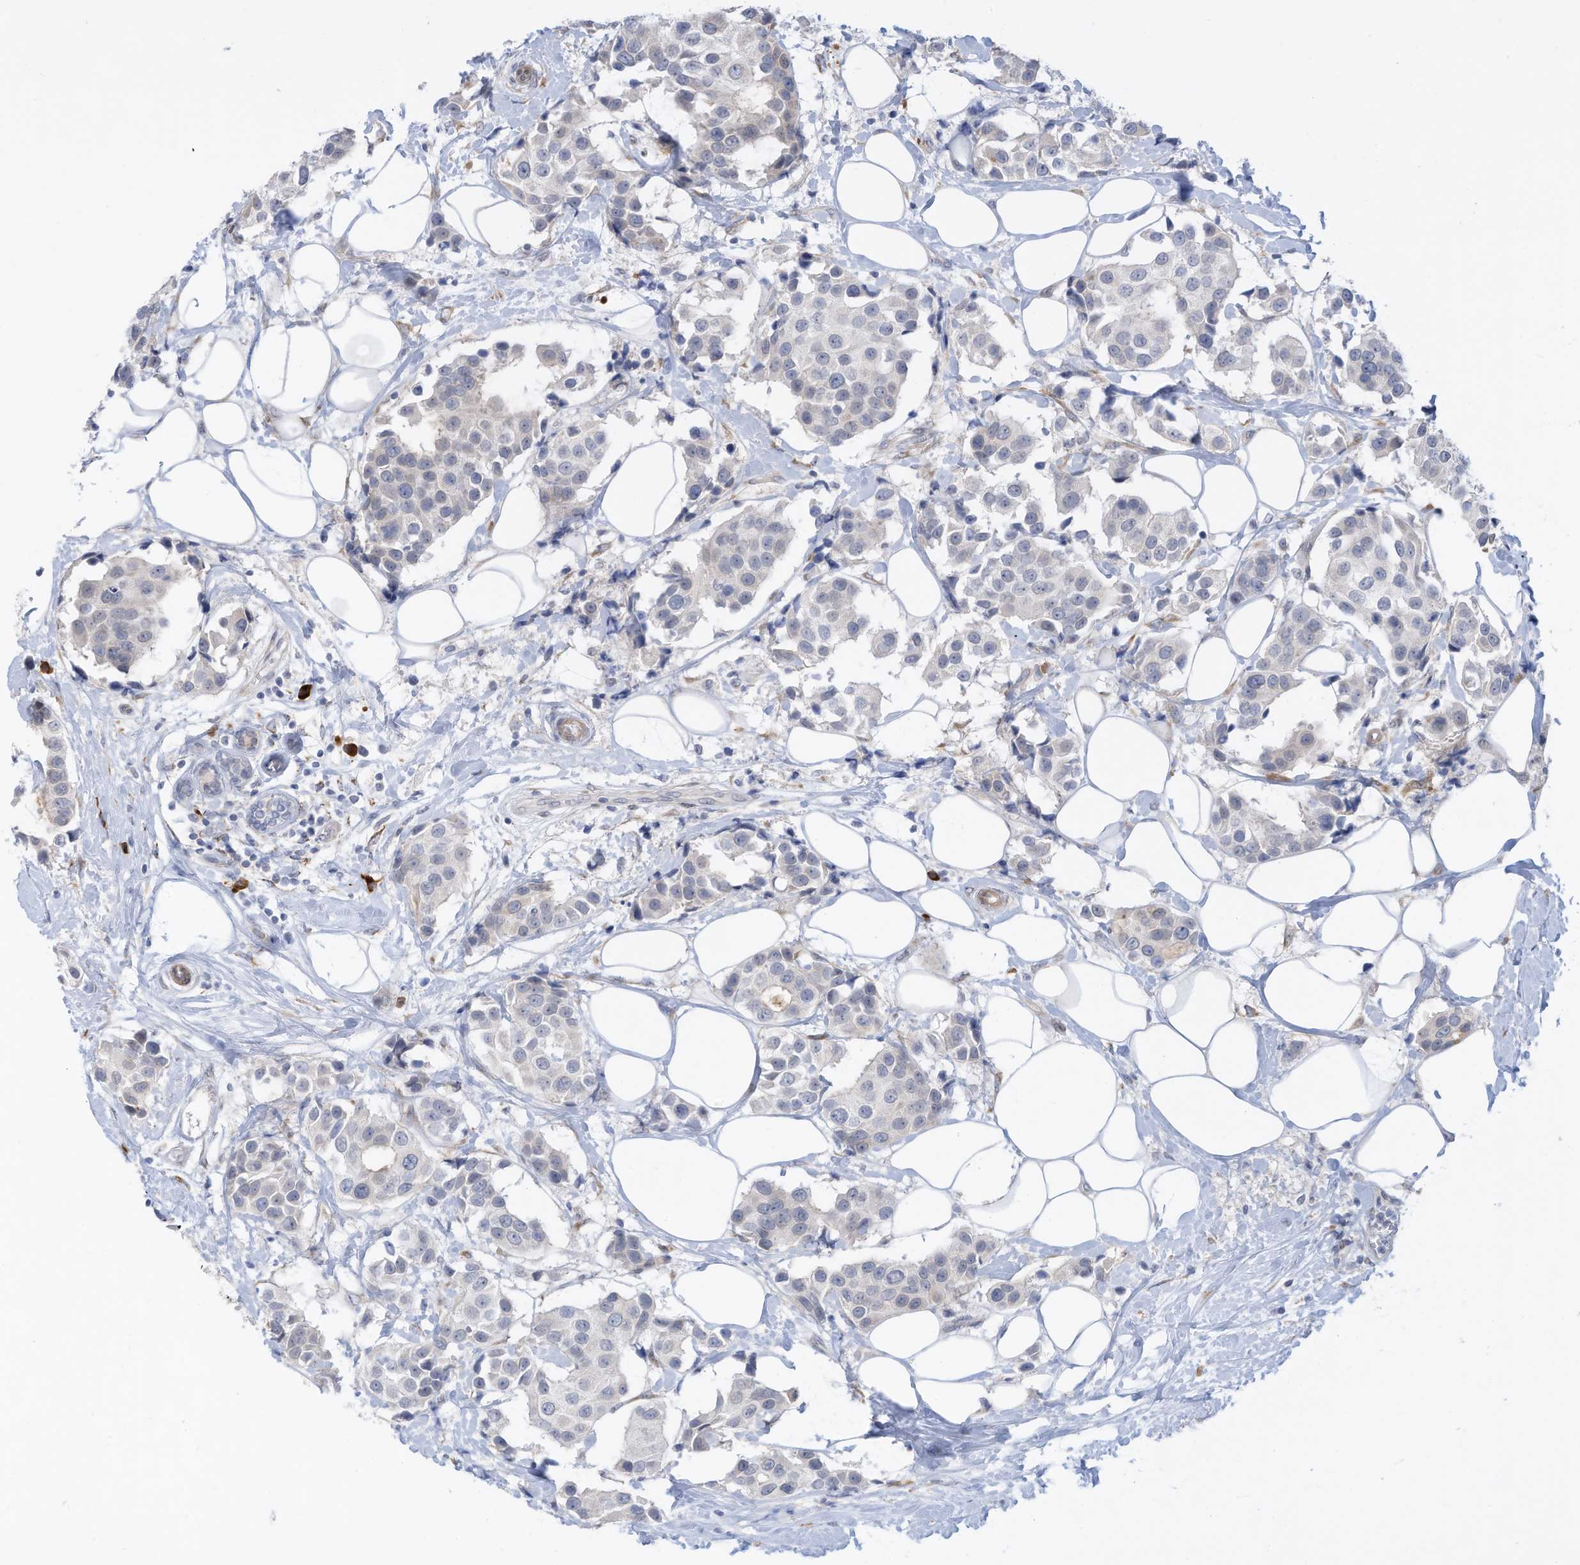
{"staining": {"intensity": "negative", "quantity": "none", "location": "none"}, "tissue": "breast cancer", "cell_type": "Tumor cells", "image_type": "cancer", "snomed": [{"axis": "morphology", "description": "Normal tissue, NOS"}, {"axis": "morphology", "description": "Duct carcinoma"}, {"axis": "topography", "description": "Breast"}], "caption": "The immunohistochemistry (IHC) histopathology image has no significant positivity in tumor cells of infiltrating ductal carcinoma (breast) tissue.", "gene": "ZNF292", "patient": {"sex": "female", "age": 39}}